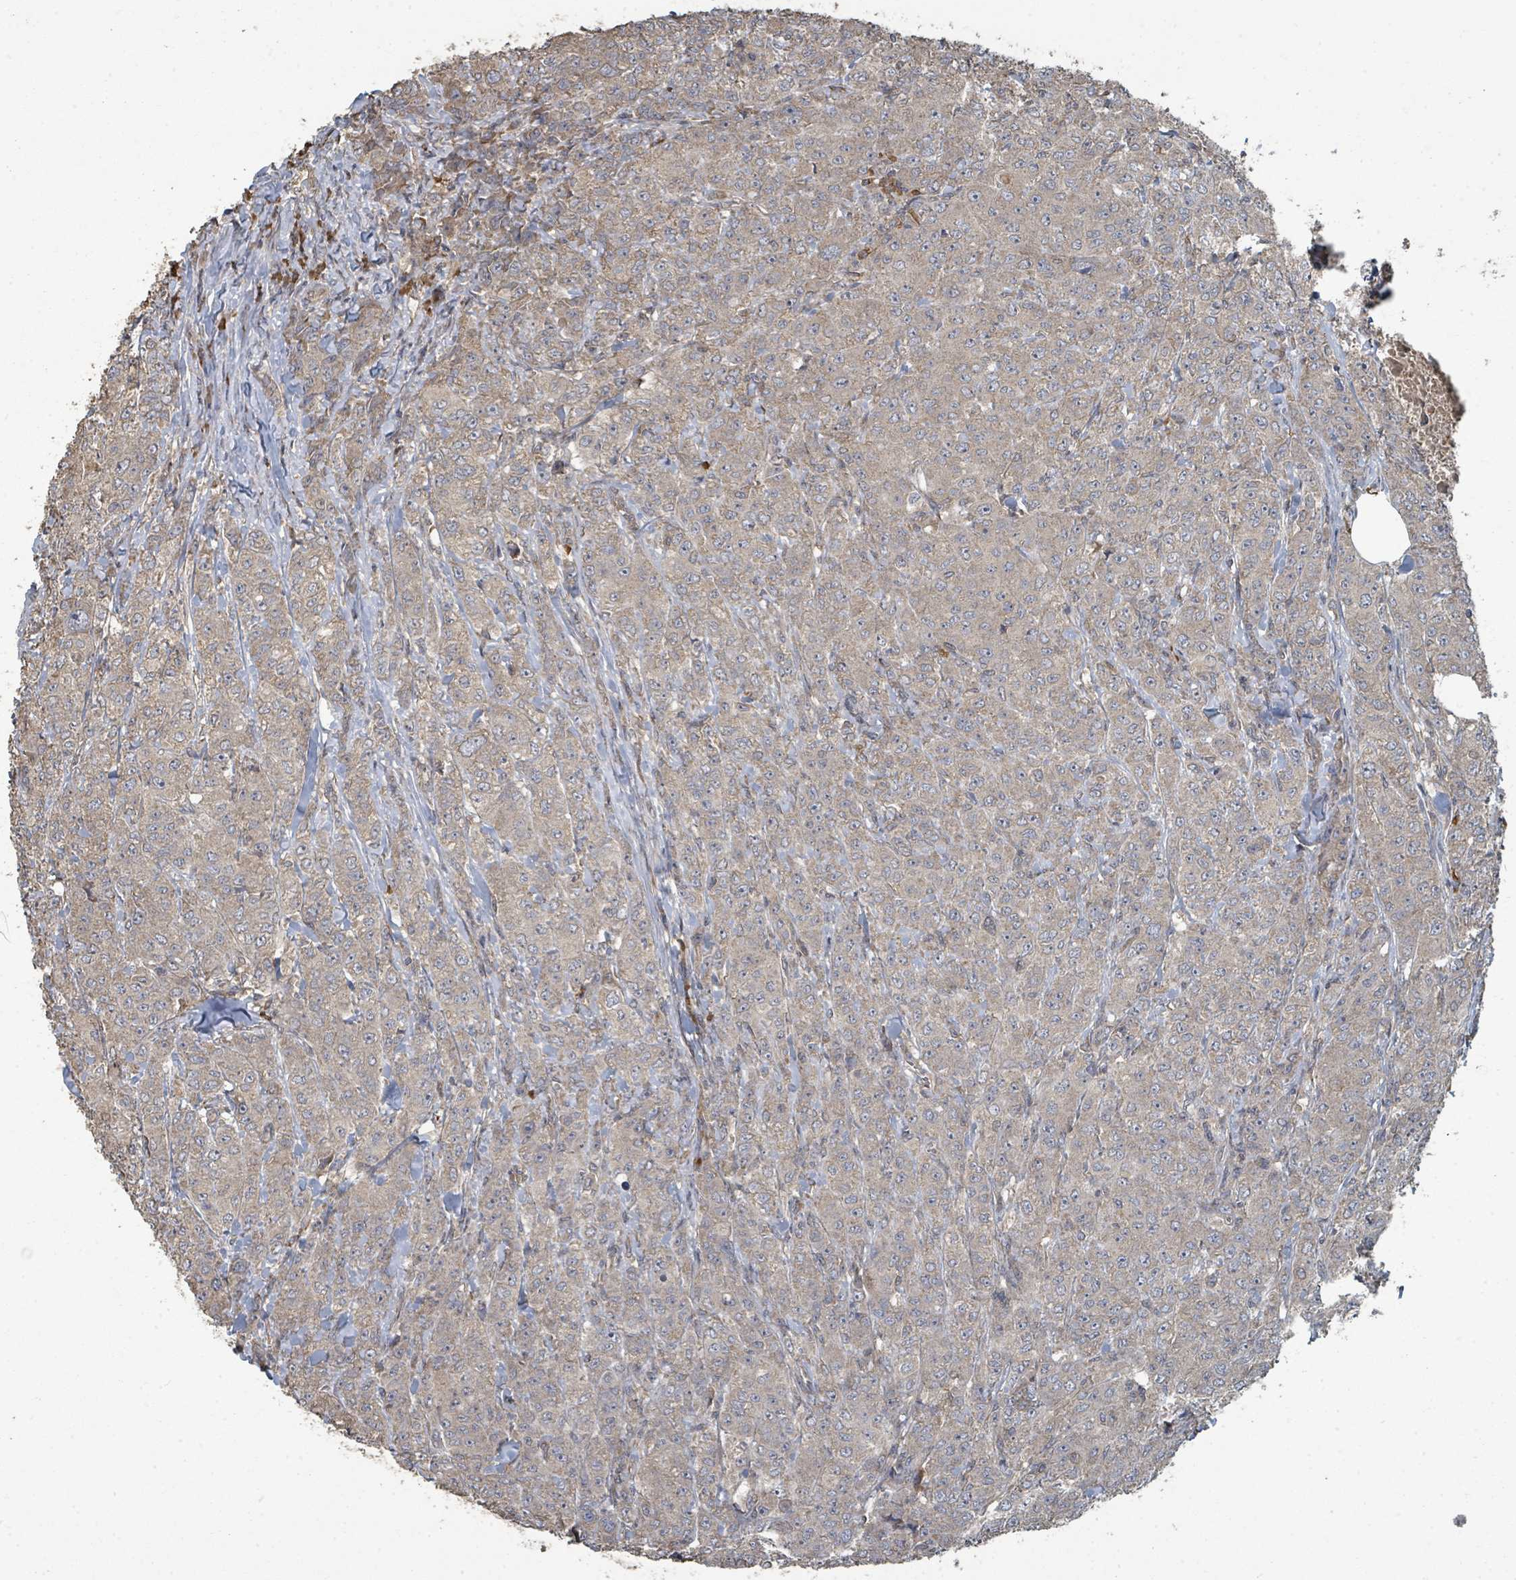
{"staining": {"intensity": "weak", "quantity": ">75%", "location": "cytoplasmic/membranous"}, "tissue": "breast cancer", "cell_type": "Tumor cells", "image_type": "cancer", "snomed": [{"axis": "morphology", "description": "Duct carcinoma"}, {"axis": "topography", "description": "Breast"}], "caption": "This photomicrograph displays IHC staining of human breast cancer (invasive ductal carcinoma), with low weak cytoplasmic/membranous positivity in about >75% of tumor cells.", "gene": "WDFY1", "patient": {"sex": "female", "age": 43}}